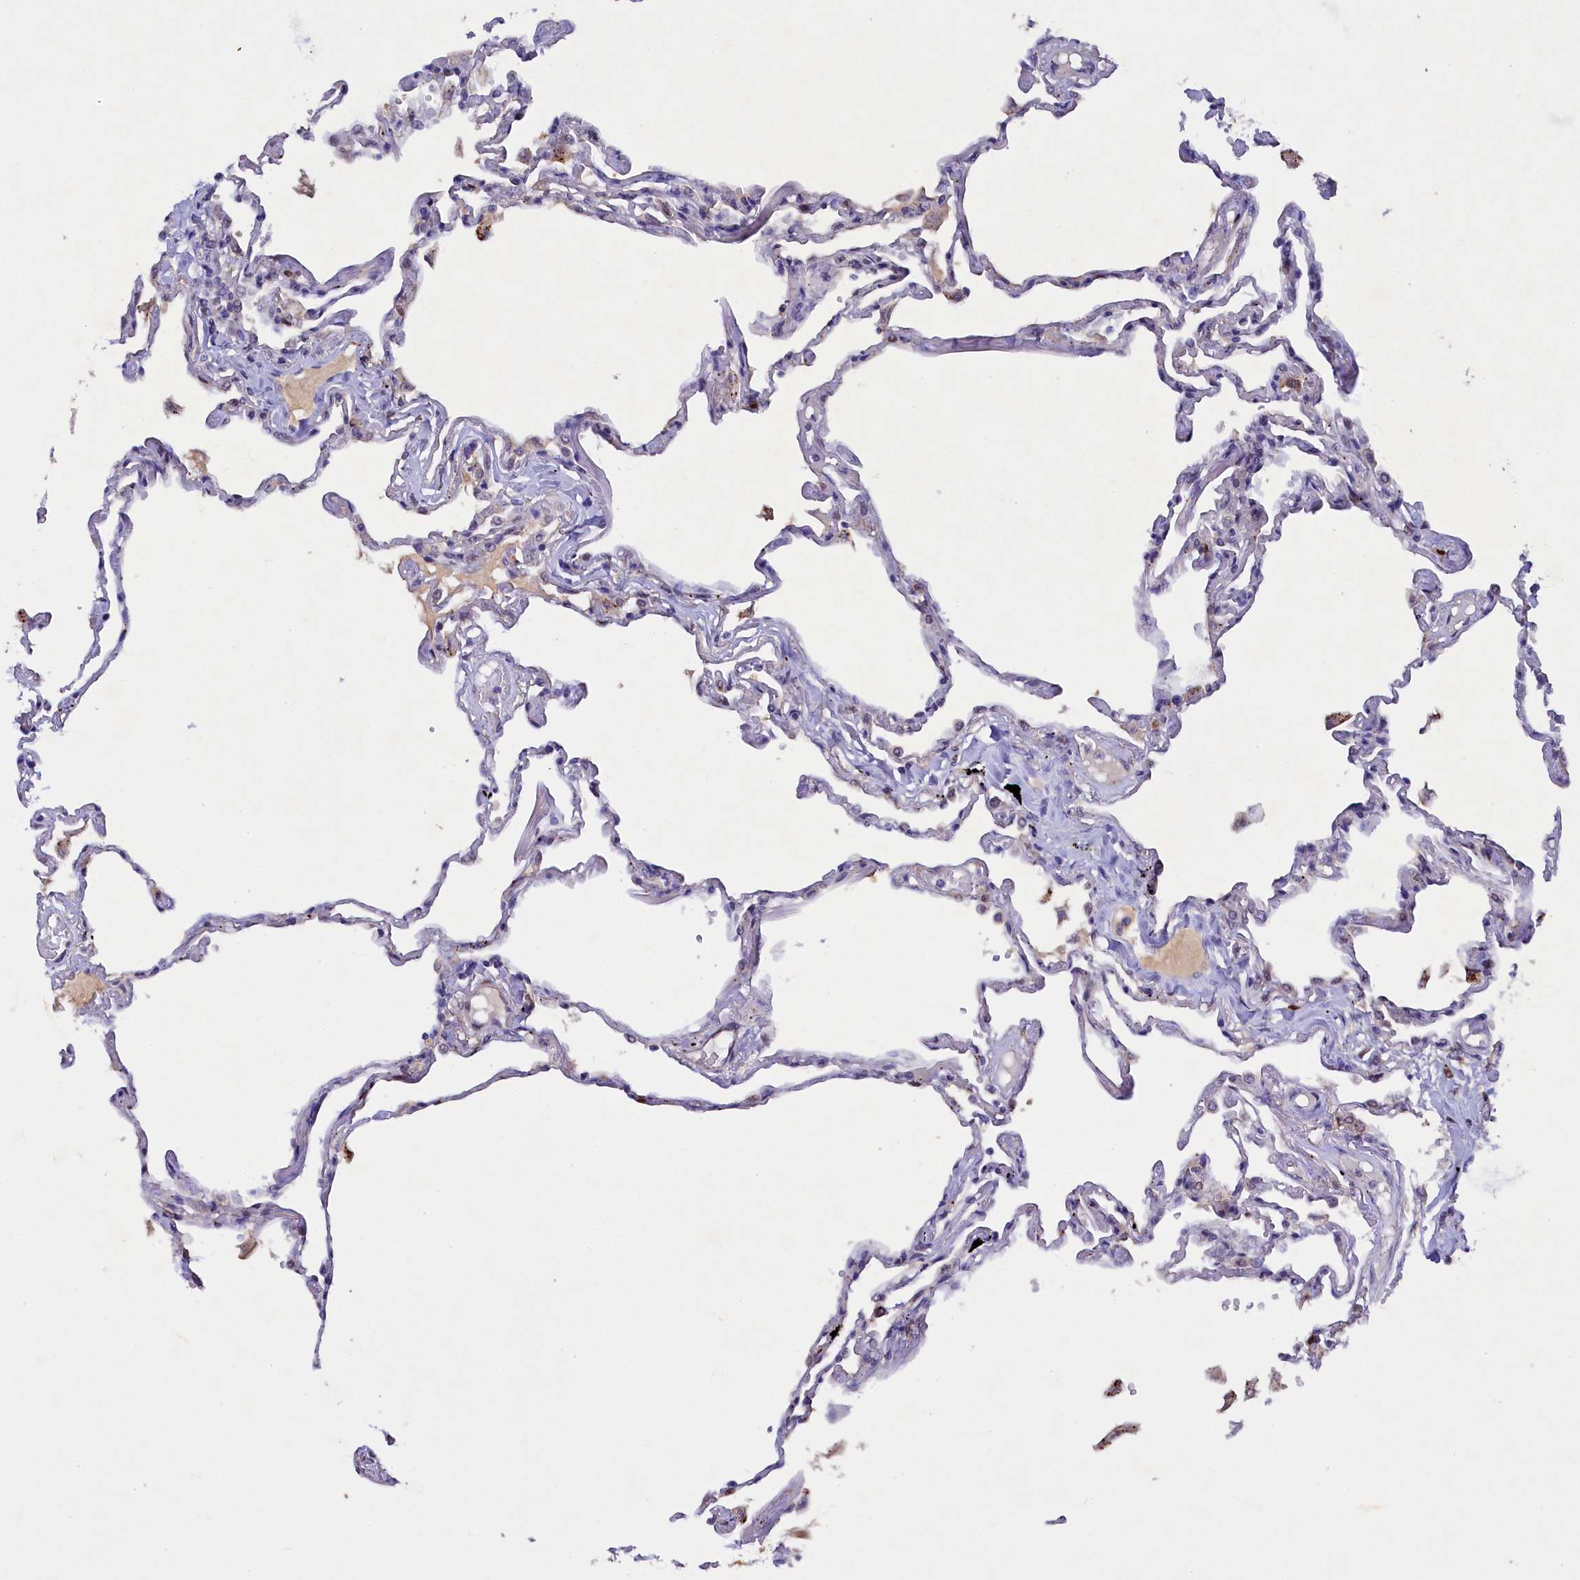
{"staining": {"intensity": "moderate", "quantity": "<25%", "location": "cytoplasmic/membranous"}, "tissue": "lung", "cell_type": "Alveolar cells", "image_type": "normal", "snomed": [{"axis": "morphology", "description": "Normal tissue, NOS"}, {"axis": "topography", "description": "Lung"}], "caption": "Immunohistochemistry (IHC) micrograph of unremarkable lung: human lung stained using immunohistochemistry reveals low levels of moderate protein expression localized specifically in the cytoplasmic/membranous of alveolar cells, appearing as a cytoplasmic/membranous brown color.", "gene": "TGDS", "patient": {"sex": "female", "age": 67}}